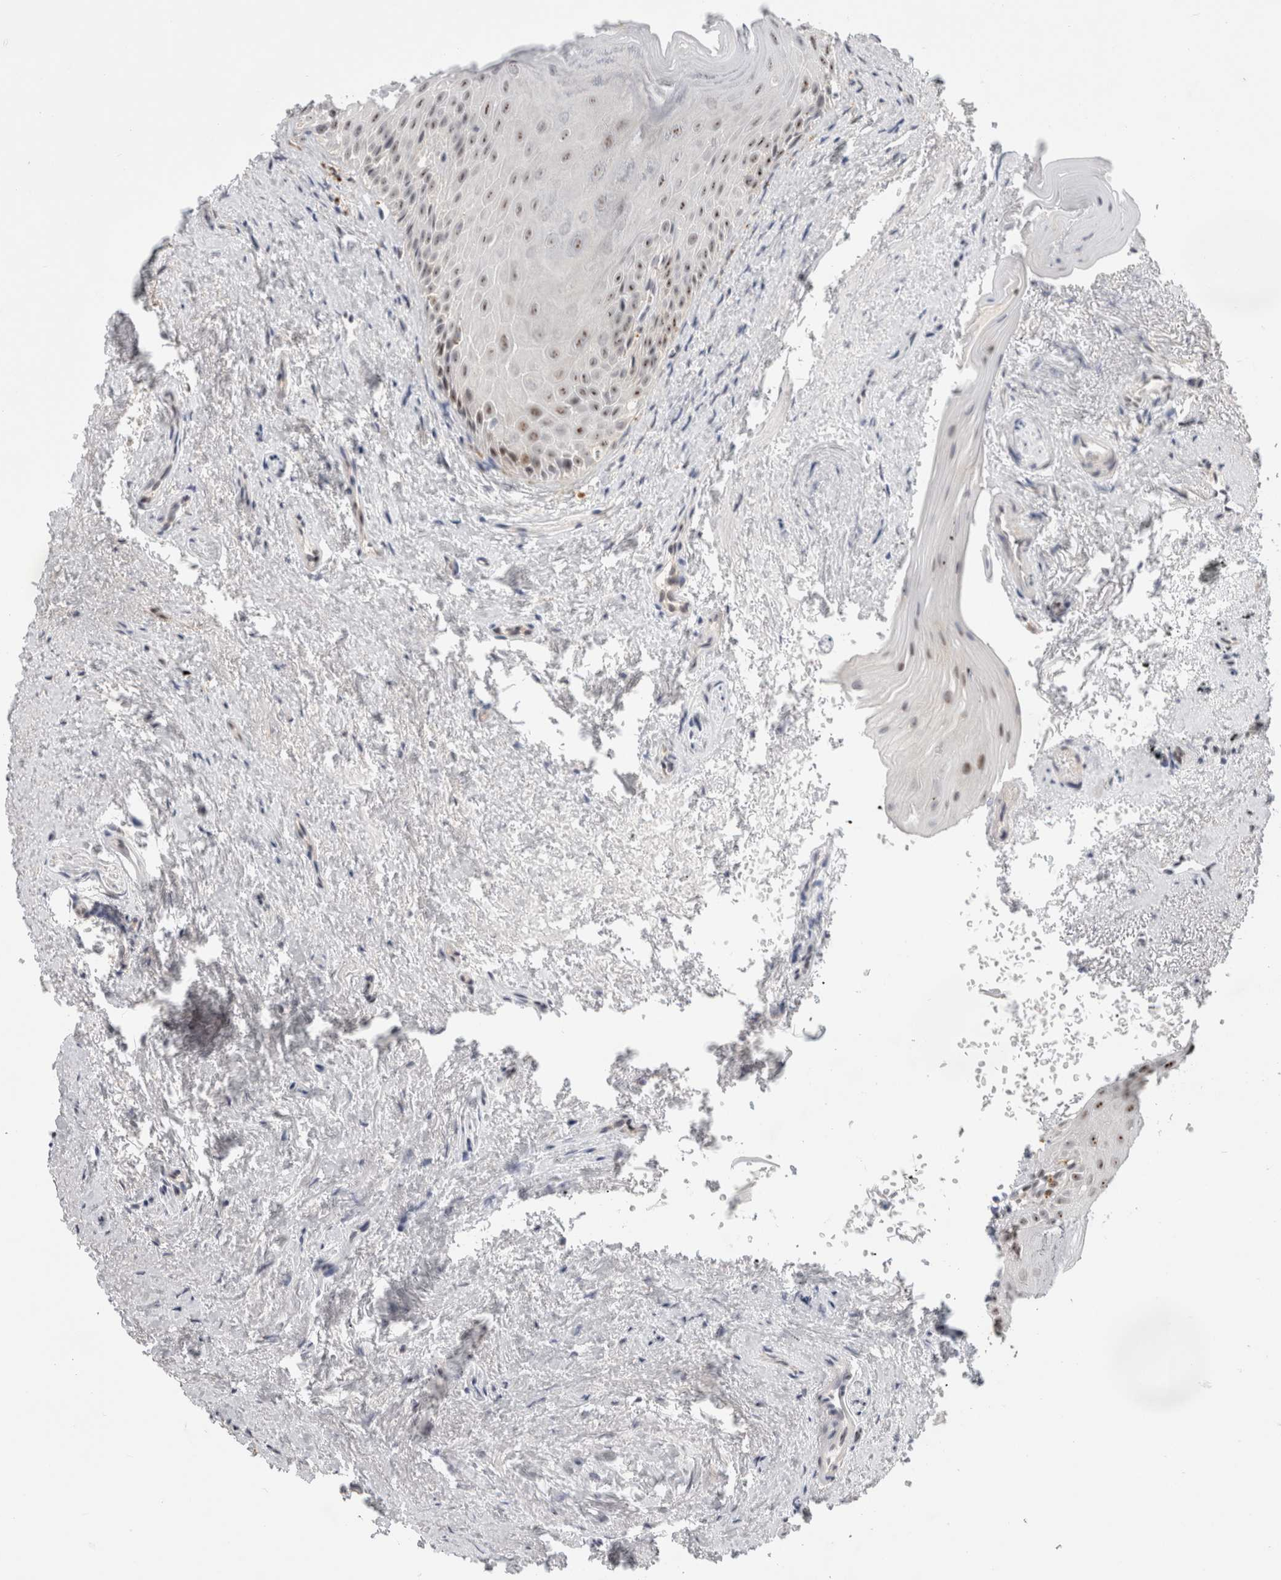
{"staining": {"intensity": "moderate", "quantity": ">75%", "location": "nuclear"}, "tissue": "oral mucosa", "cell_type": "Squamous epithelial cells", "image_type": "normal", "snomed": [{"axis": "morphology", "description": "Normal tissue, NOS"}, {"axis": "topography", "description": "Oral tissue"}], "caption": "A high-resolution photomicrograph shows IHC staining of unremarkable oral mucosa, which exhibits moderate nuclear expression in about >75% of squamous epithelial cells.", "gene": "SENP6", "patient": {"sex": "male", "age": 66}}